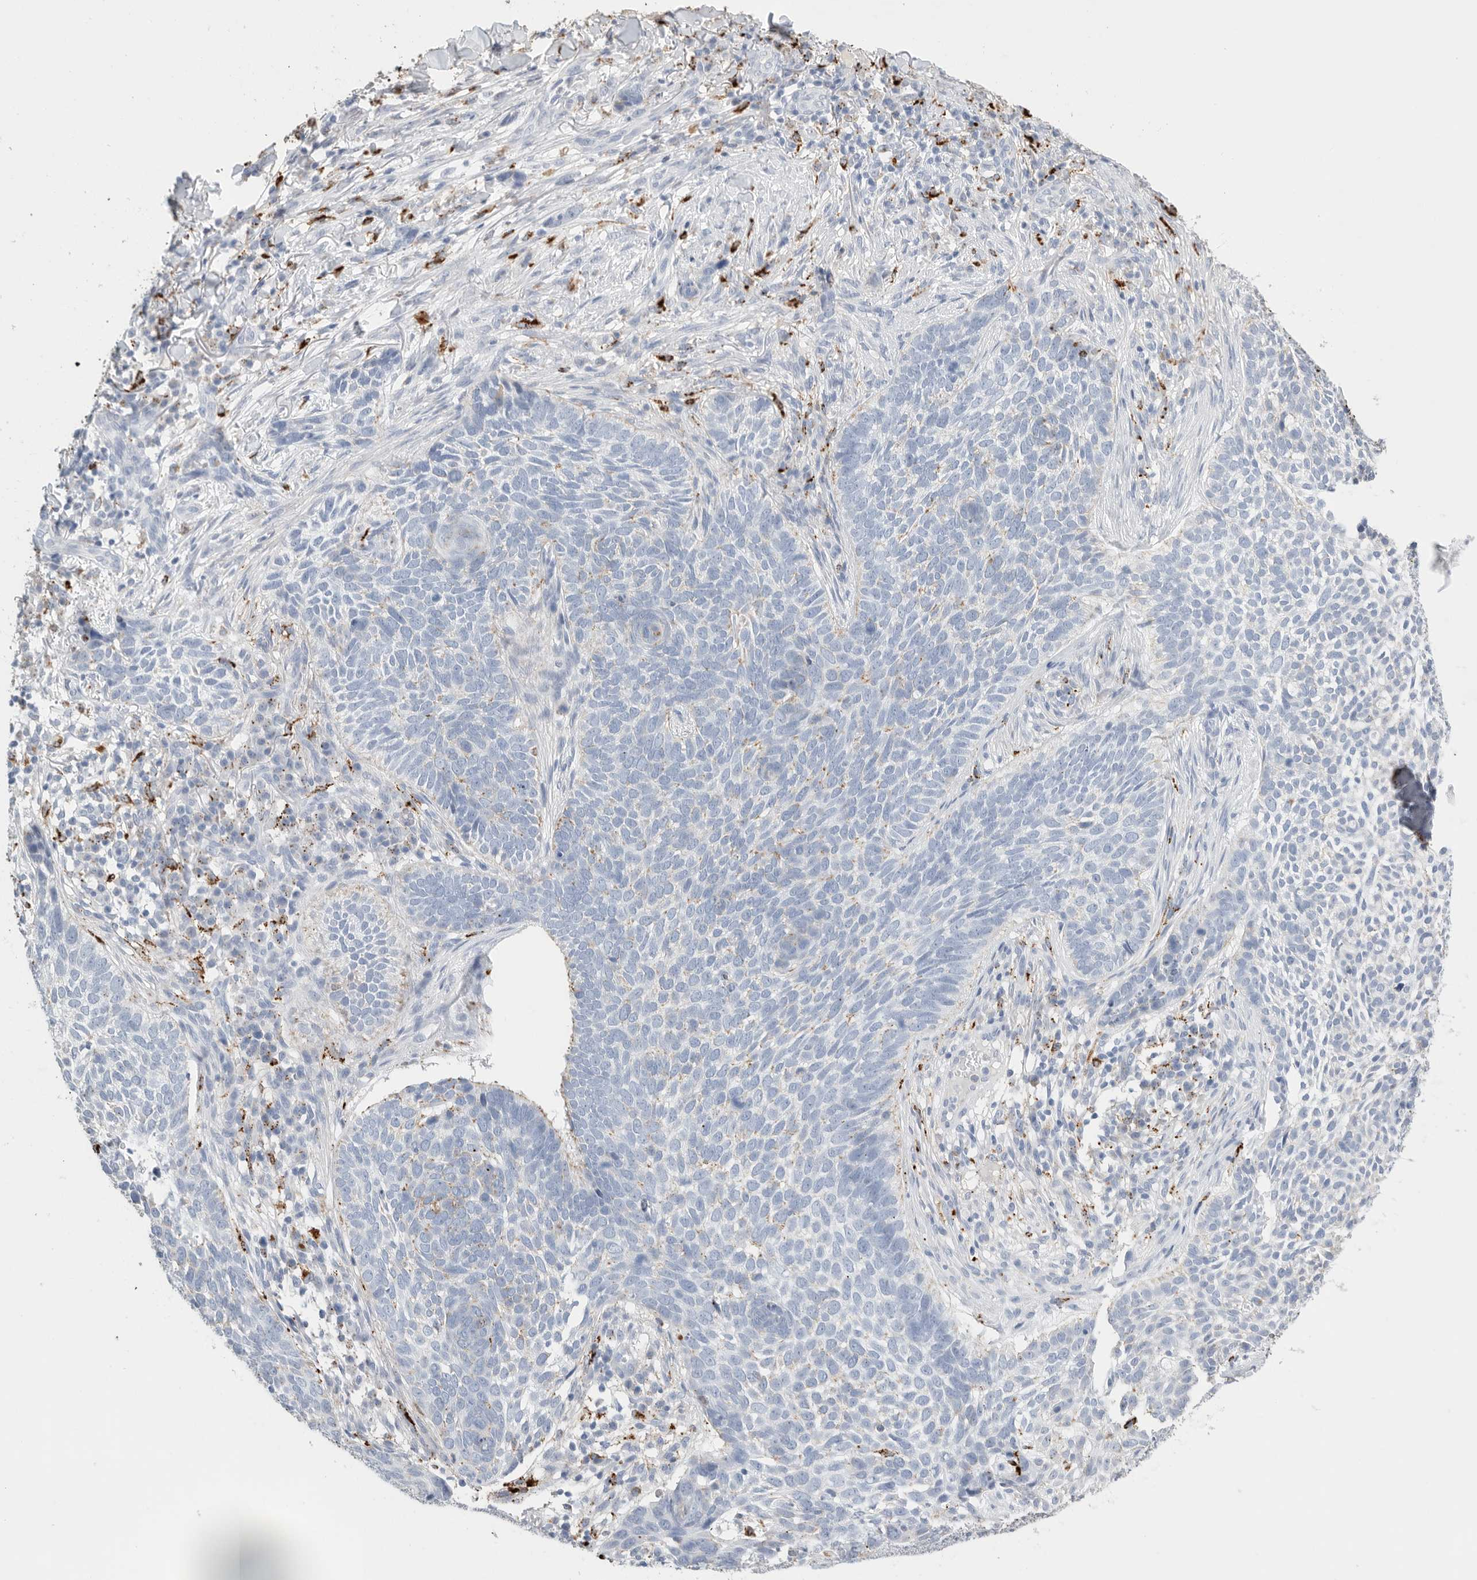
{"staining": {"intensity": "weak", "quantity": "<25%", "location": "cytoplasmic/membranous"}, "tissue": "skin cancer", "cell_type": "Tumor cells", "image_type": "cancer", "snomed": [{"axis": "morphology", "description": "Basal cell carcinoma"}, {"axis": "topography", "description": "Skin"}], "caption": "Immunohistochemical staining of skin basal cell carcinoma demonstrates no significant positivity in tumor cells.", "gene": "GGH", "patient": {"sex": "female", "age": 64}}